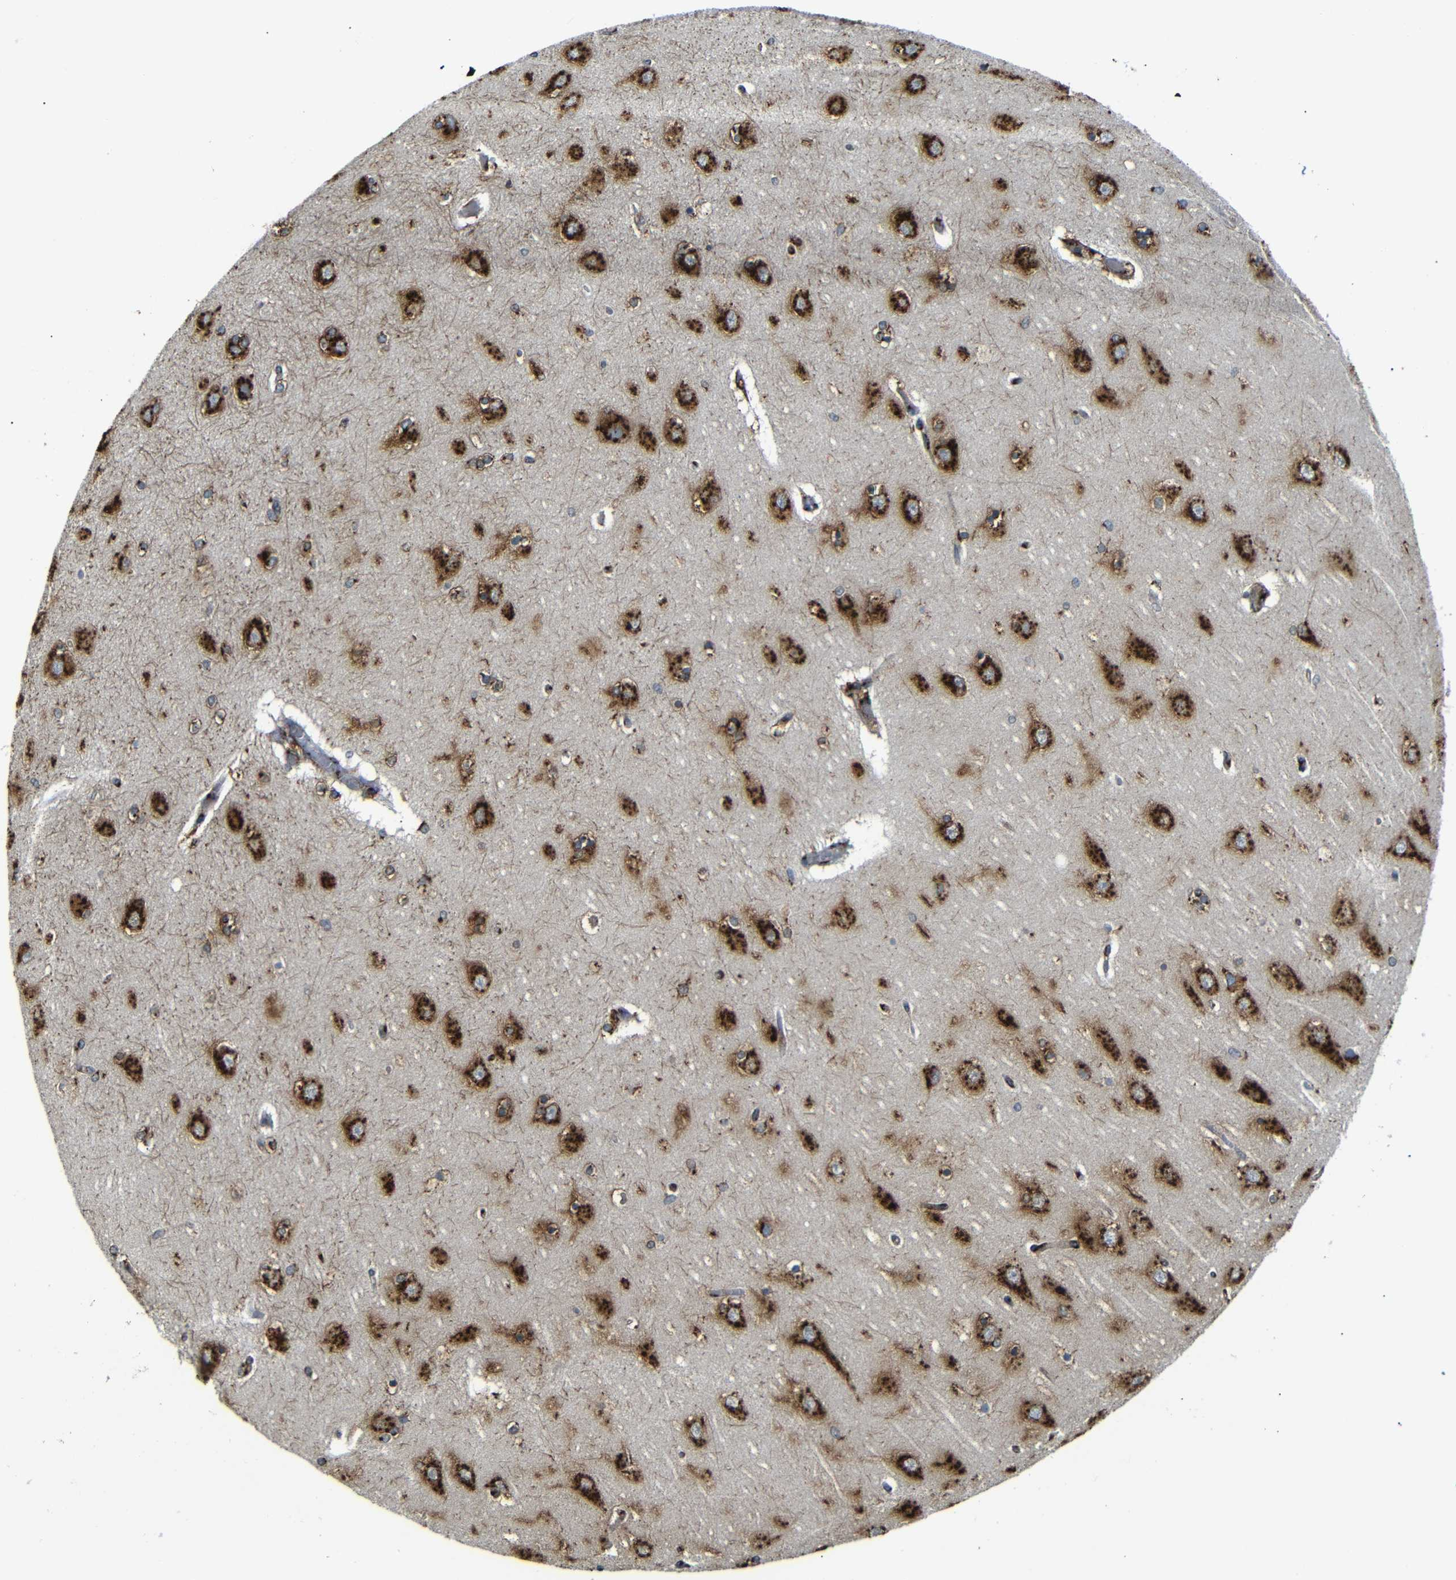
{"staining": {"intensity": "strong", "quantity": ">75%", "location": "cytoplasmic/membranous"}, "tissue": "hippocampus", "cell_type": "Glial cells", "image_type": "normal", "snomed": [{"axis": "morphology", "description": "Normal tissue, NOS"}, {"axis": "topography", "description": "Hippocampus"}], "caption": "IHC staining of normal hippocampus, which shows high levels of strong cytoplasmic/membranous expression in approximately >75% of glial cells indicating strong cytoplasmic/membranous protein positivity. The staining was performed using DAB (brown) for protein detection and nuclei were counterstained in hematoxylin (blue).", "gene": "TGOLN2", "patient": {"sex": "female", "age": 54}}